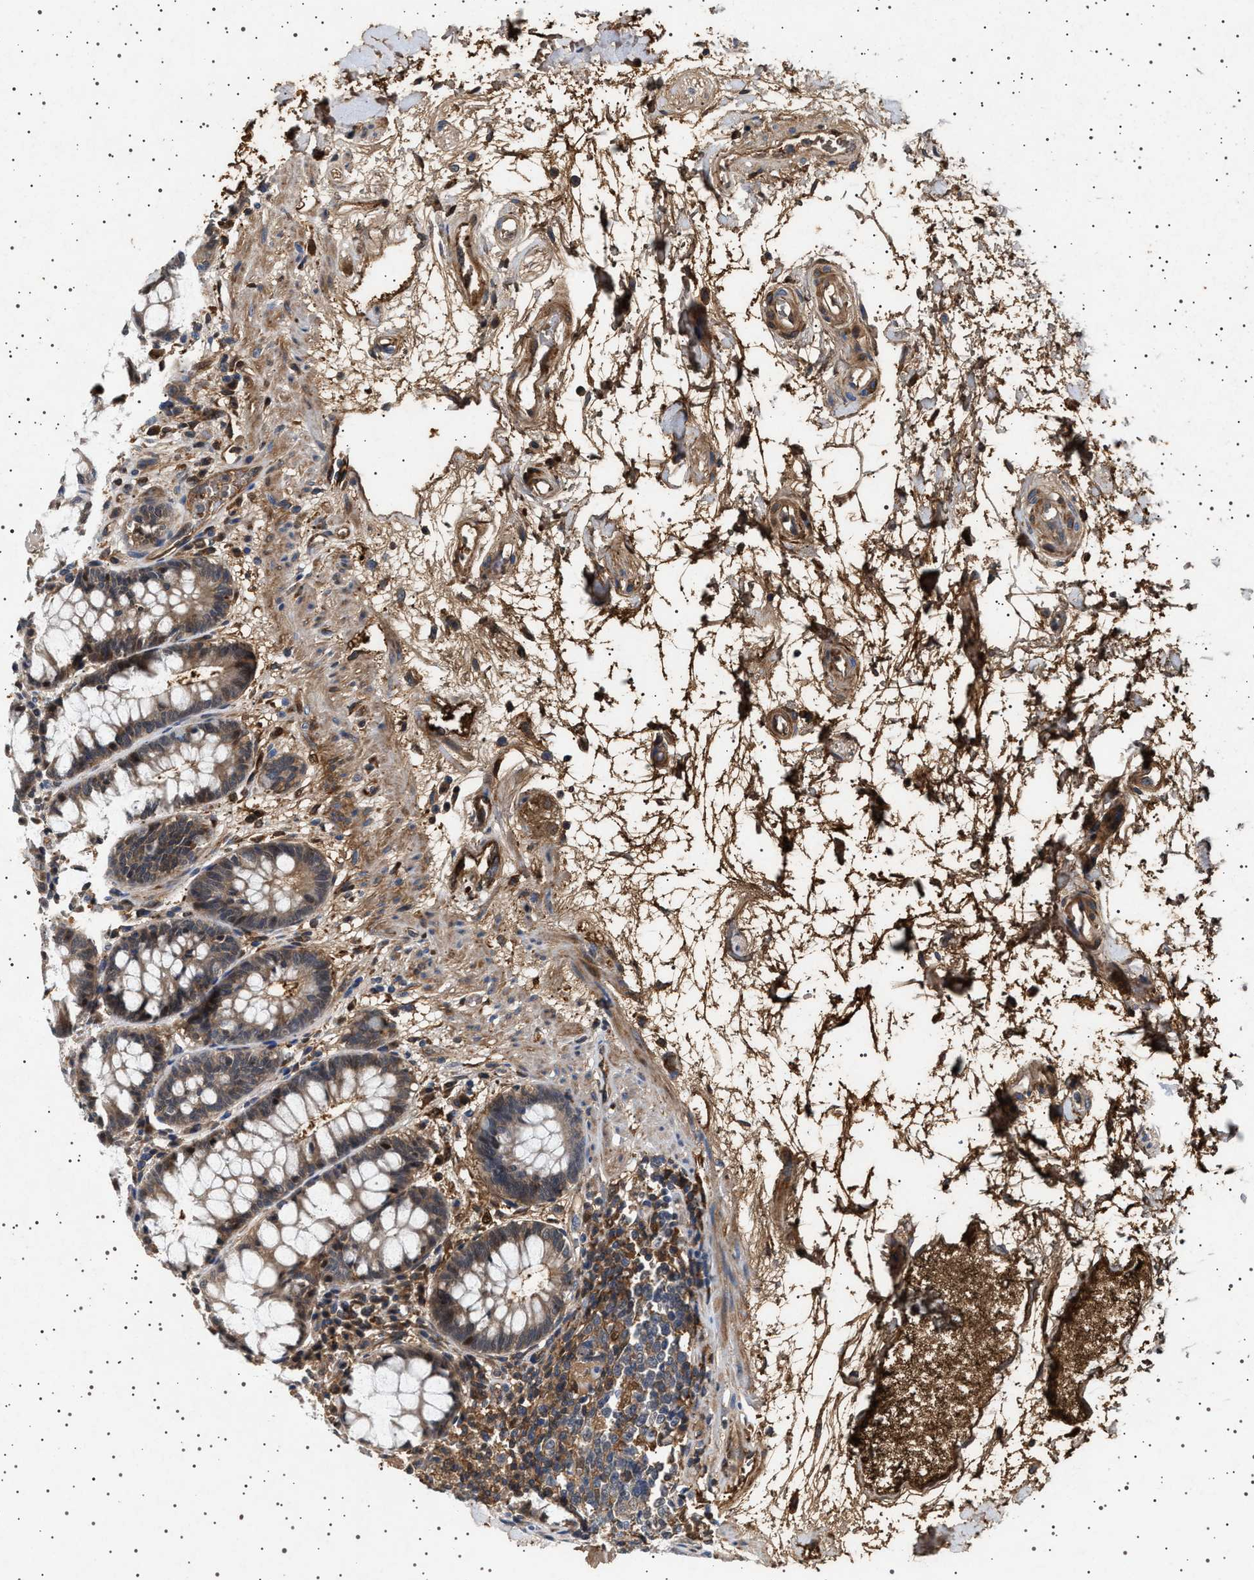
{"staining": {"intensity": "moderate", "quantity": ">75%", "location": "cytoplasmic/membranous"}, "tissue": "rectum", "cell_type": "Glandular cells", "image_type": "normal", "snomed": [{"axis": "morphology", "description": "Normal tissue, NOS"}, {"axis": "topography", "description": "Rectum"}], "caption": "Glandular cells reveal medium levels of moderate cytoplasmic/membranous positivity in approximately >75% of cells in benign human rectum. (DAB IHC, brown staining for protein, blue staining for nuclei).", "gene": "FICD", "patient": {"sex": "male", "age": 64}}